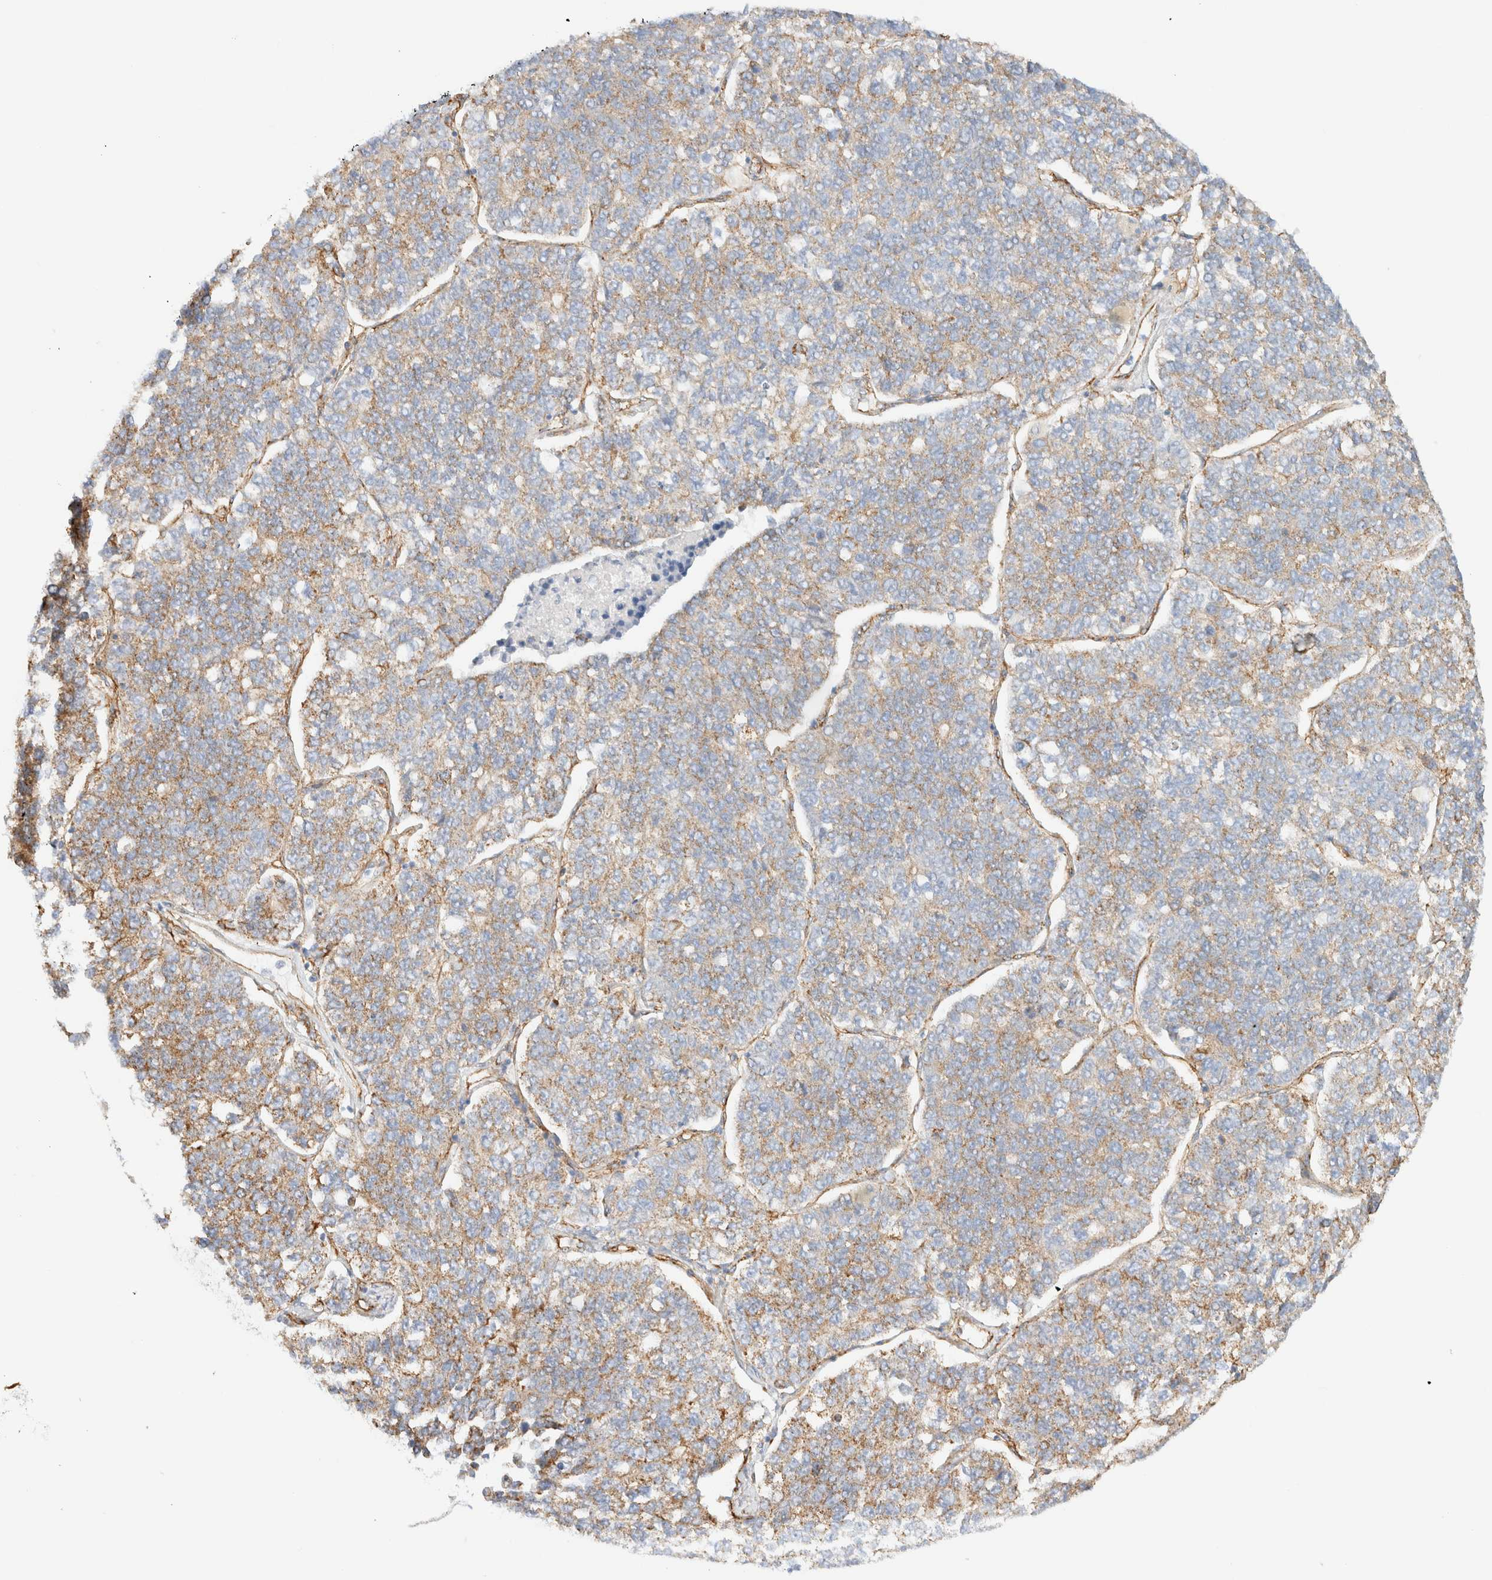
{"staining": {"intensity": "weak", "quantity": "25%-75%", "location": "cytoplasmic/membranous"}, "tissue": "lung cancer", "cell_type": "Tumor cells", "image_type": "cancer", "snomed": [{"axis": "morphology", "description": "Adenocarcinoma, NOS"}, {"axis": "topography", "description": "Lung"}], "caption": "Weak cytoplasmic/membranous protein expression is seen in approximately 25%-75% of tumor cells in adenocarcinoma (lung).", "gene": "CYB5R4", "patient": {"sex": "male", "age": 49}}